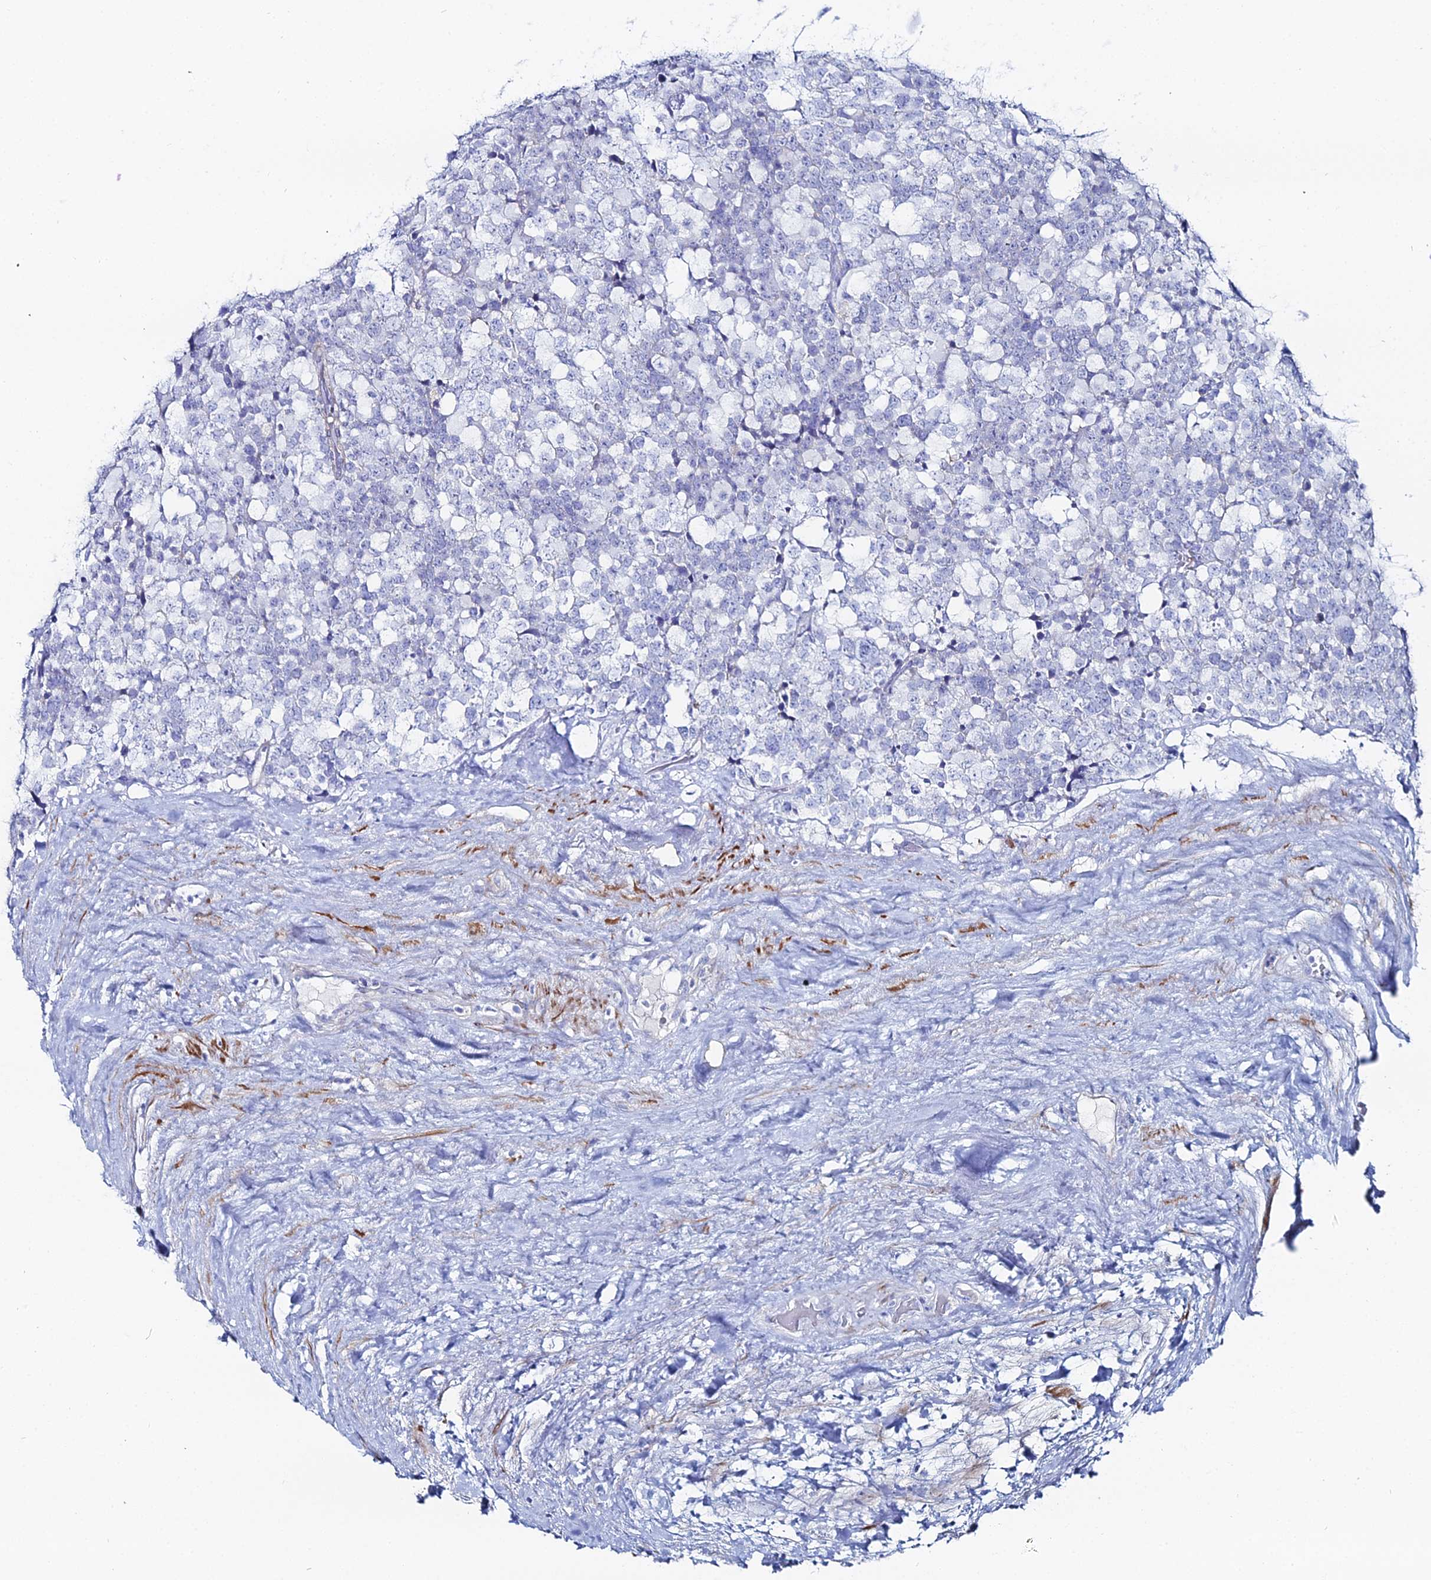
{"staining": {"intensity": "negative", "quantity": "none", "location": "none"}, "tissue": "testis cancer", "cell_type": "Tumor cells", "image_type": "cancer", "snomed": [{"axis": "morphology", "description": "Seminoma, NOS"}, {"axis": "topography", "description": "Testis"}], "caption": "Tumor cells show no significant protein expression in seminoma (testis).", "gene": "DHX34", "patient": {"sex": "male", "age": 71}}